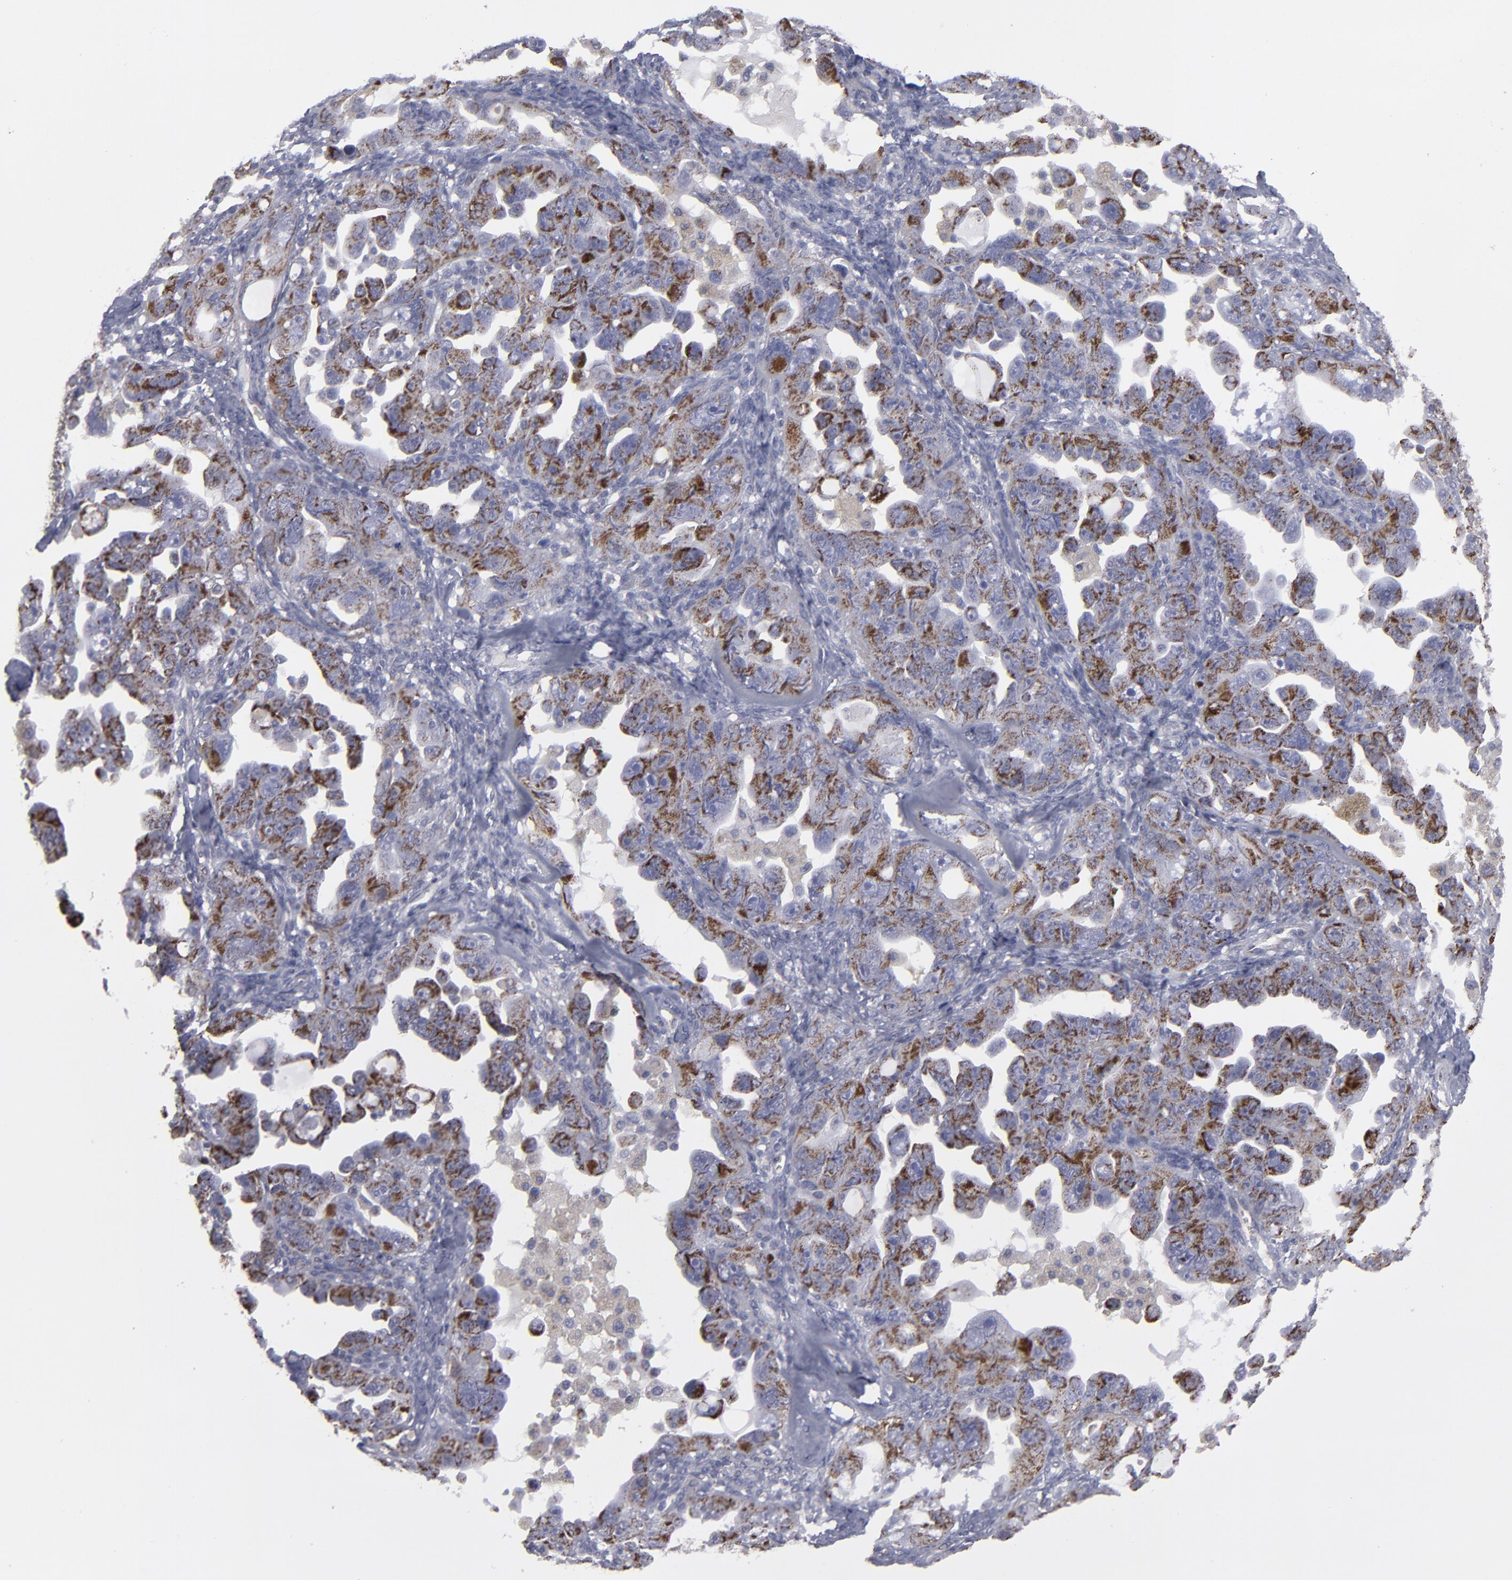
{"staining": {"intensity": "strong", "quantity": ">75%", "location": "cytoplasmic/membranous"}, "tissue": "ovarian cancer", "cell_type": "Tumor cells", "image_type": "cancer", "snomed": [{"axis": "morphology", "description": "Cystadenocarcinoma, serous, NOS"}, {"axis": "topography", "description": "Ovary"}], "caption": "This micrograph exhibits immunohistochemistry staining of human serous cystadenocarcinoma (ovarian), with high strong cytoplasmic/membranous expression in about >75% of tumor cells.", "gene": "MYOM2", "patient": {"sex": "female", "age": 66}}